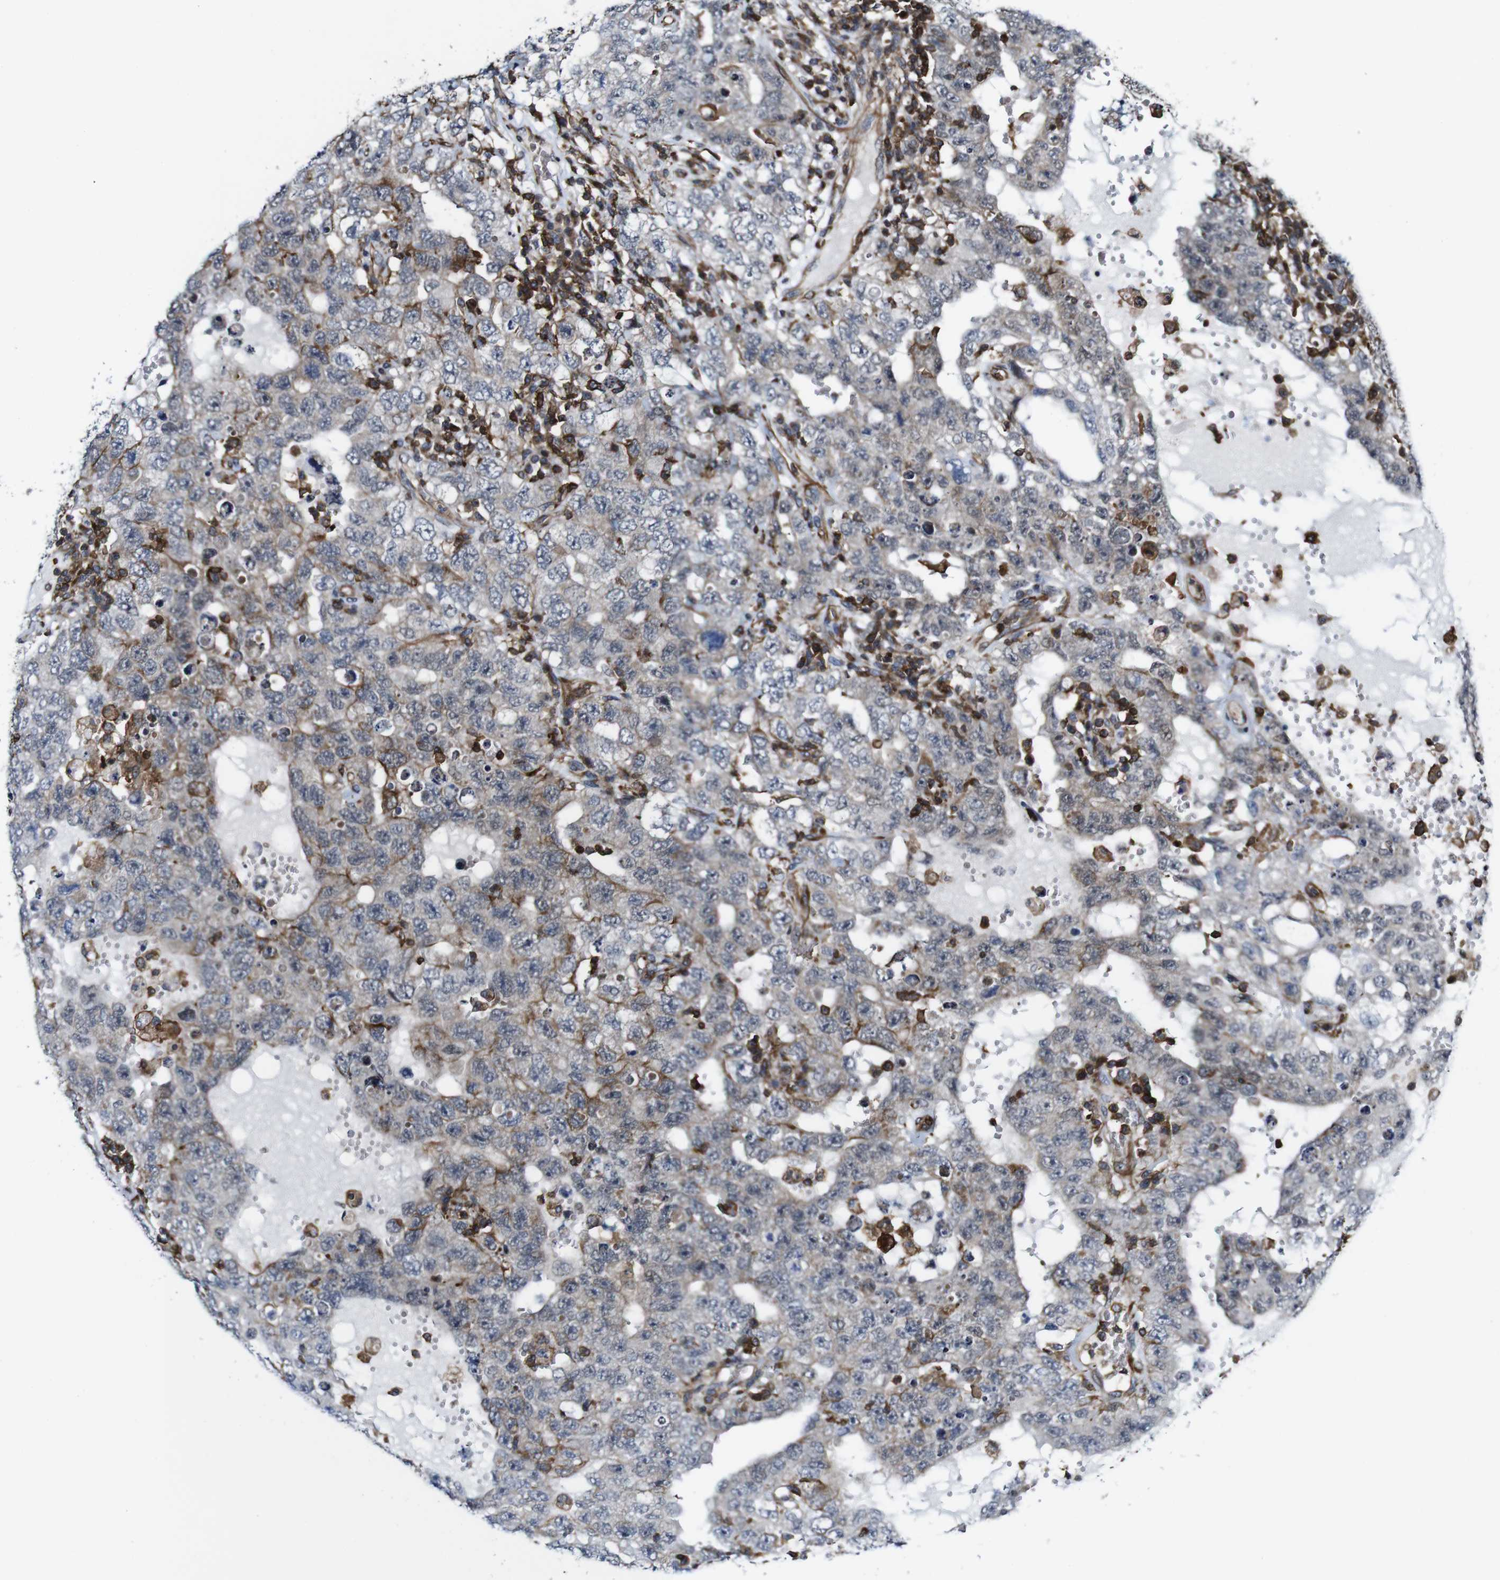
{"staining": {"intensity": "moderate", "quantity": "<25%", "location": "cytoplasmic/membranous"}, "tissue": "testis cancer", "cell_type": "Tumor cells", "image_type": "cancer", "snomed": [{"axis": "morphology", "description": "Carcinoma, Embryonal, NOS"}, {"axis": "topography", "description": "Testis"}], "caption": "Immunohistochemical staining of human embryonal carcinoma (testis) demonstrates low levels of moderate cytoplasmic/membranous staining in about <25% of tumor cells.", "gene": "JAK2", "patient": {"sex": "male", "age": 26}}